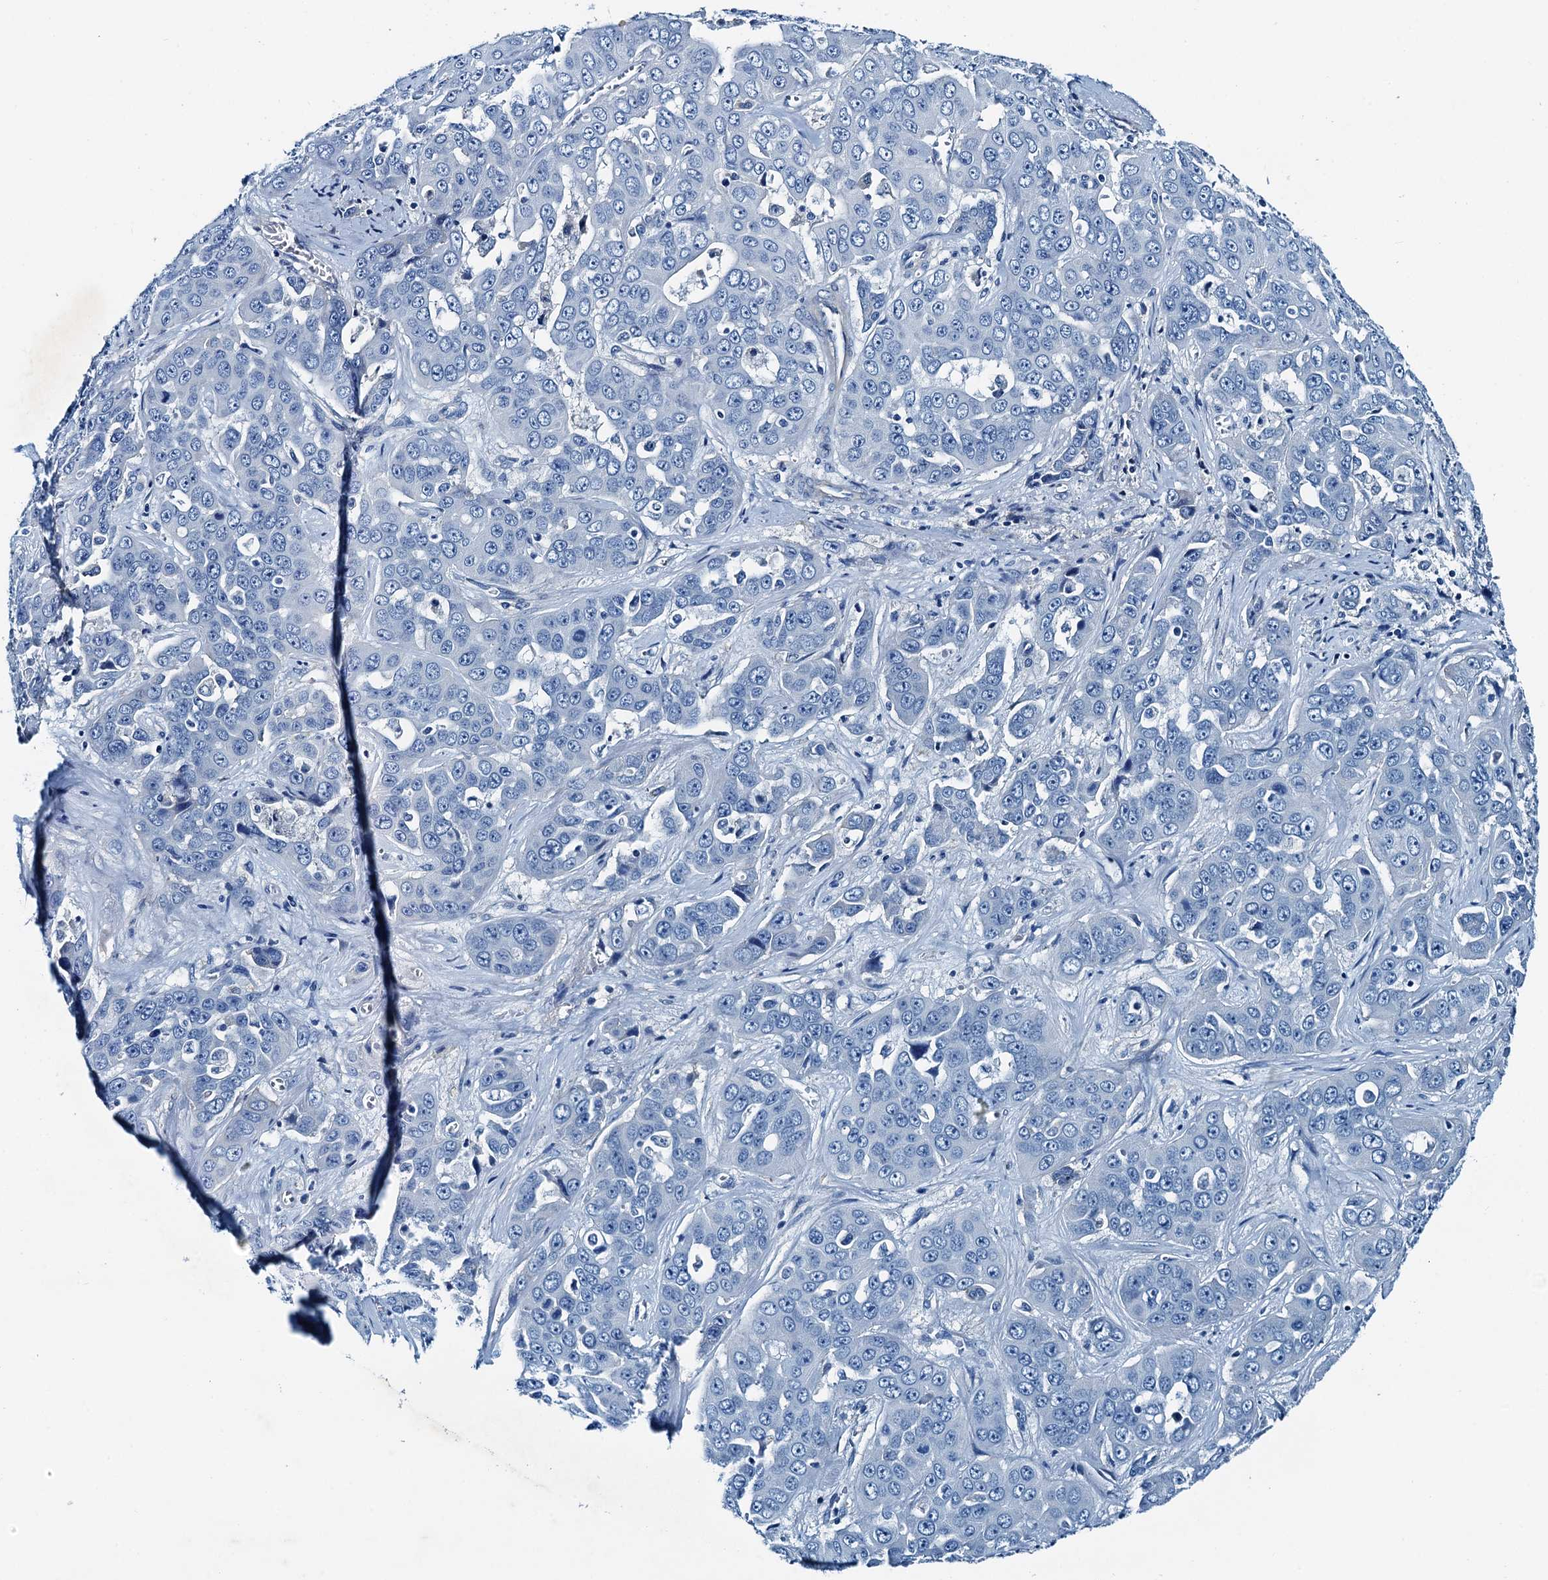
{"staining": {"intensity": "negative", "quantity": "none", "location": "none"}, "tissue": "liver cancer", "cell_type": "Tumor cells", "image_type": "cancer", "snomed": [{"axis": "morphology", "description": "Cholangiocarcinoma"}, {"axis": "topography", "description": "Liver"}], "caption": "Protein analysis of liver cancer (cholangiocarcinoma) shows no significant staining in tumor cells. (DAB (3,3'-diaminobenzidine) IHC with hematoxylin counter stain).", "gene": "RAB3IL1", "patient": {"sex": "female", "age": 52}}